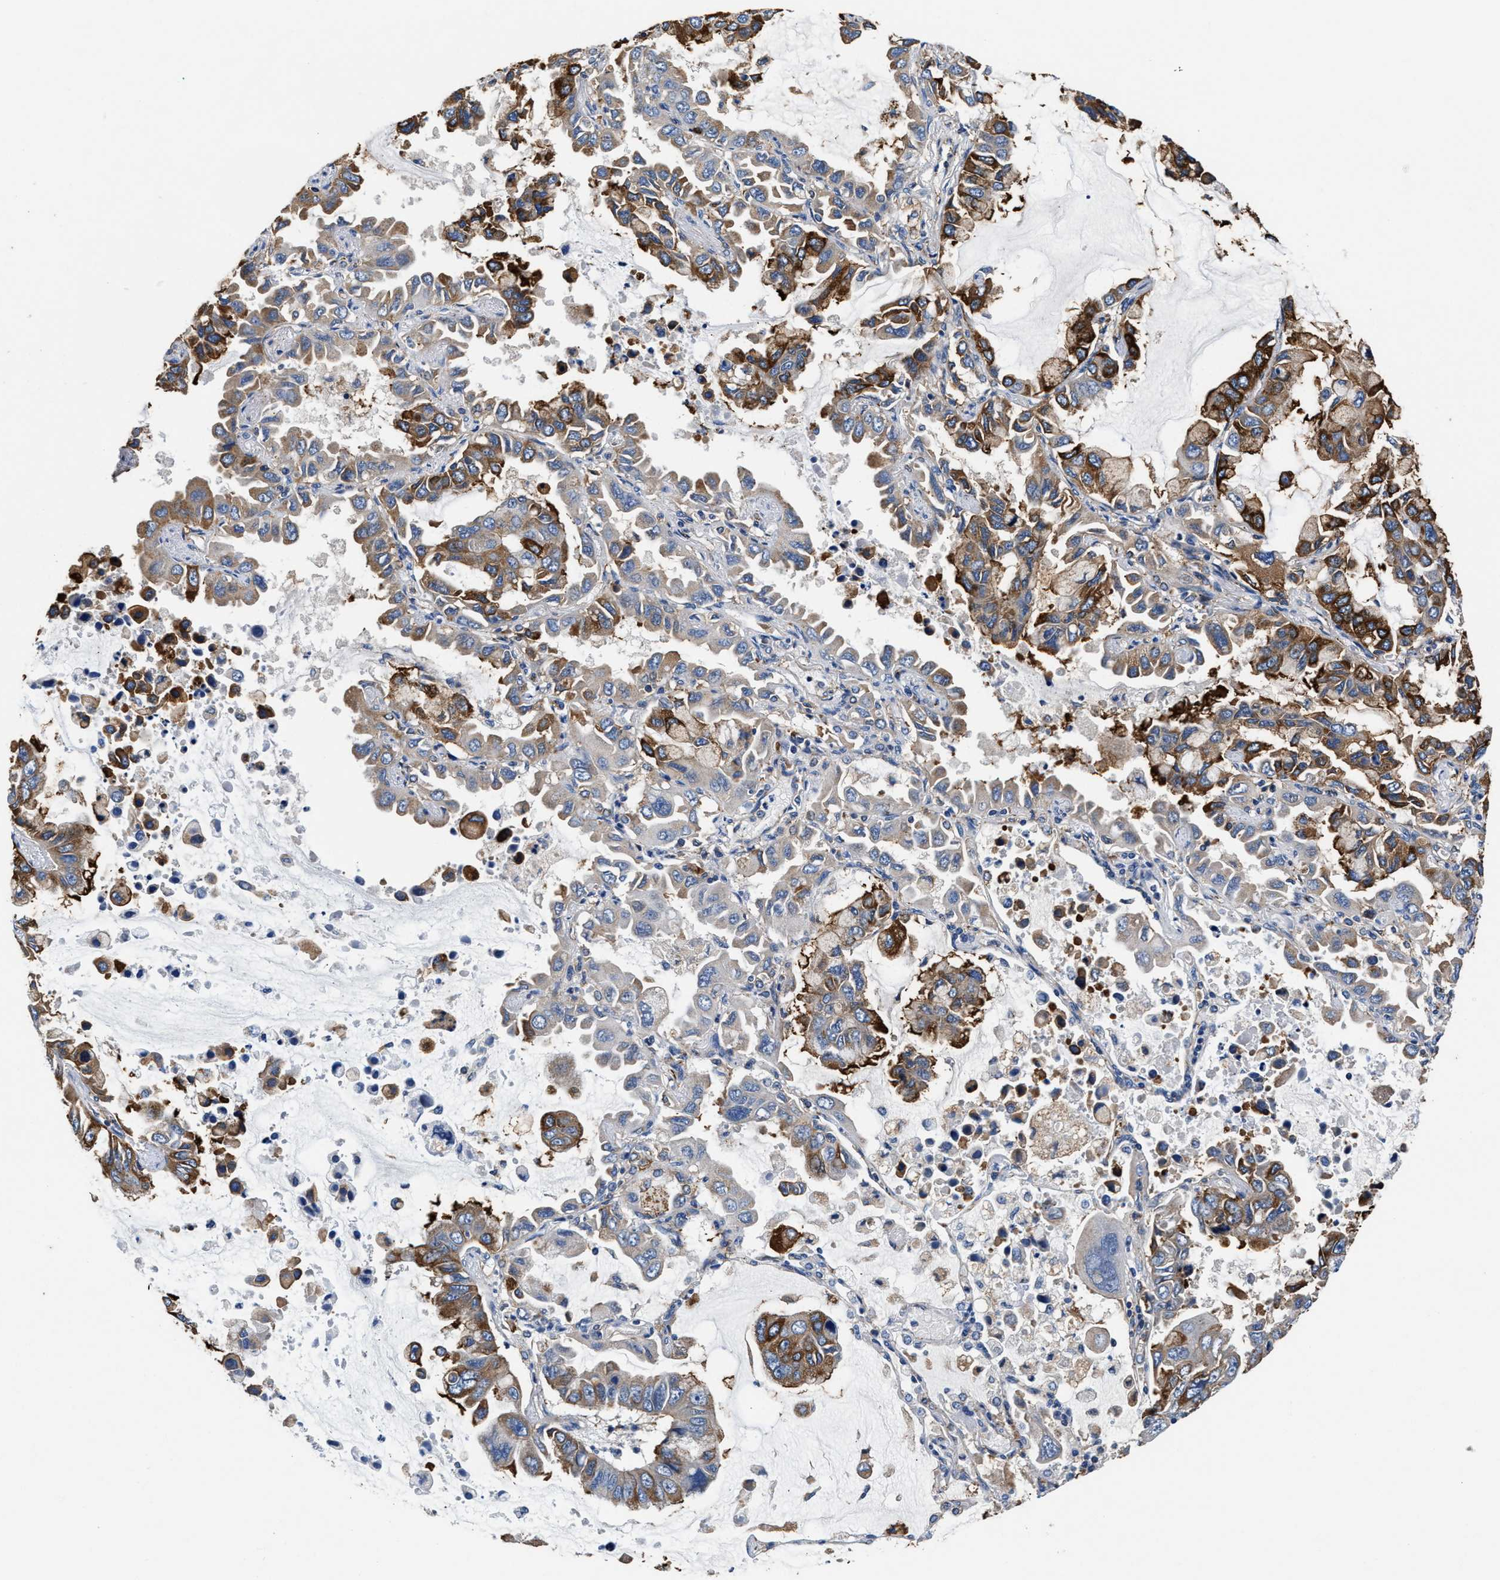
{"staining": {"intensity": "moderate", "quantity": "25%-75%", "location": "cytoplasmic/membranous"}, "tissue": "lung cancer", "cell_type": "Tumor cells", "image_type": "cancer", "snomed": [{"axis": "morphology", "description": "Adenocarcinoma, NOS"}, {"axis": "topography", "description": "Lung"}], "caption": "Lung cancer (adenocarcinoma) tissue demonstrates moderate cytoplasmic/membranous staining in about 25%-75% of tumor cells, visualized by immunohistochemistry.", "gene": "PPP1R9B", "patient": {"sex": "male", "age": 64}}